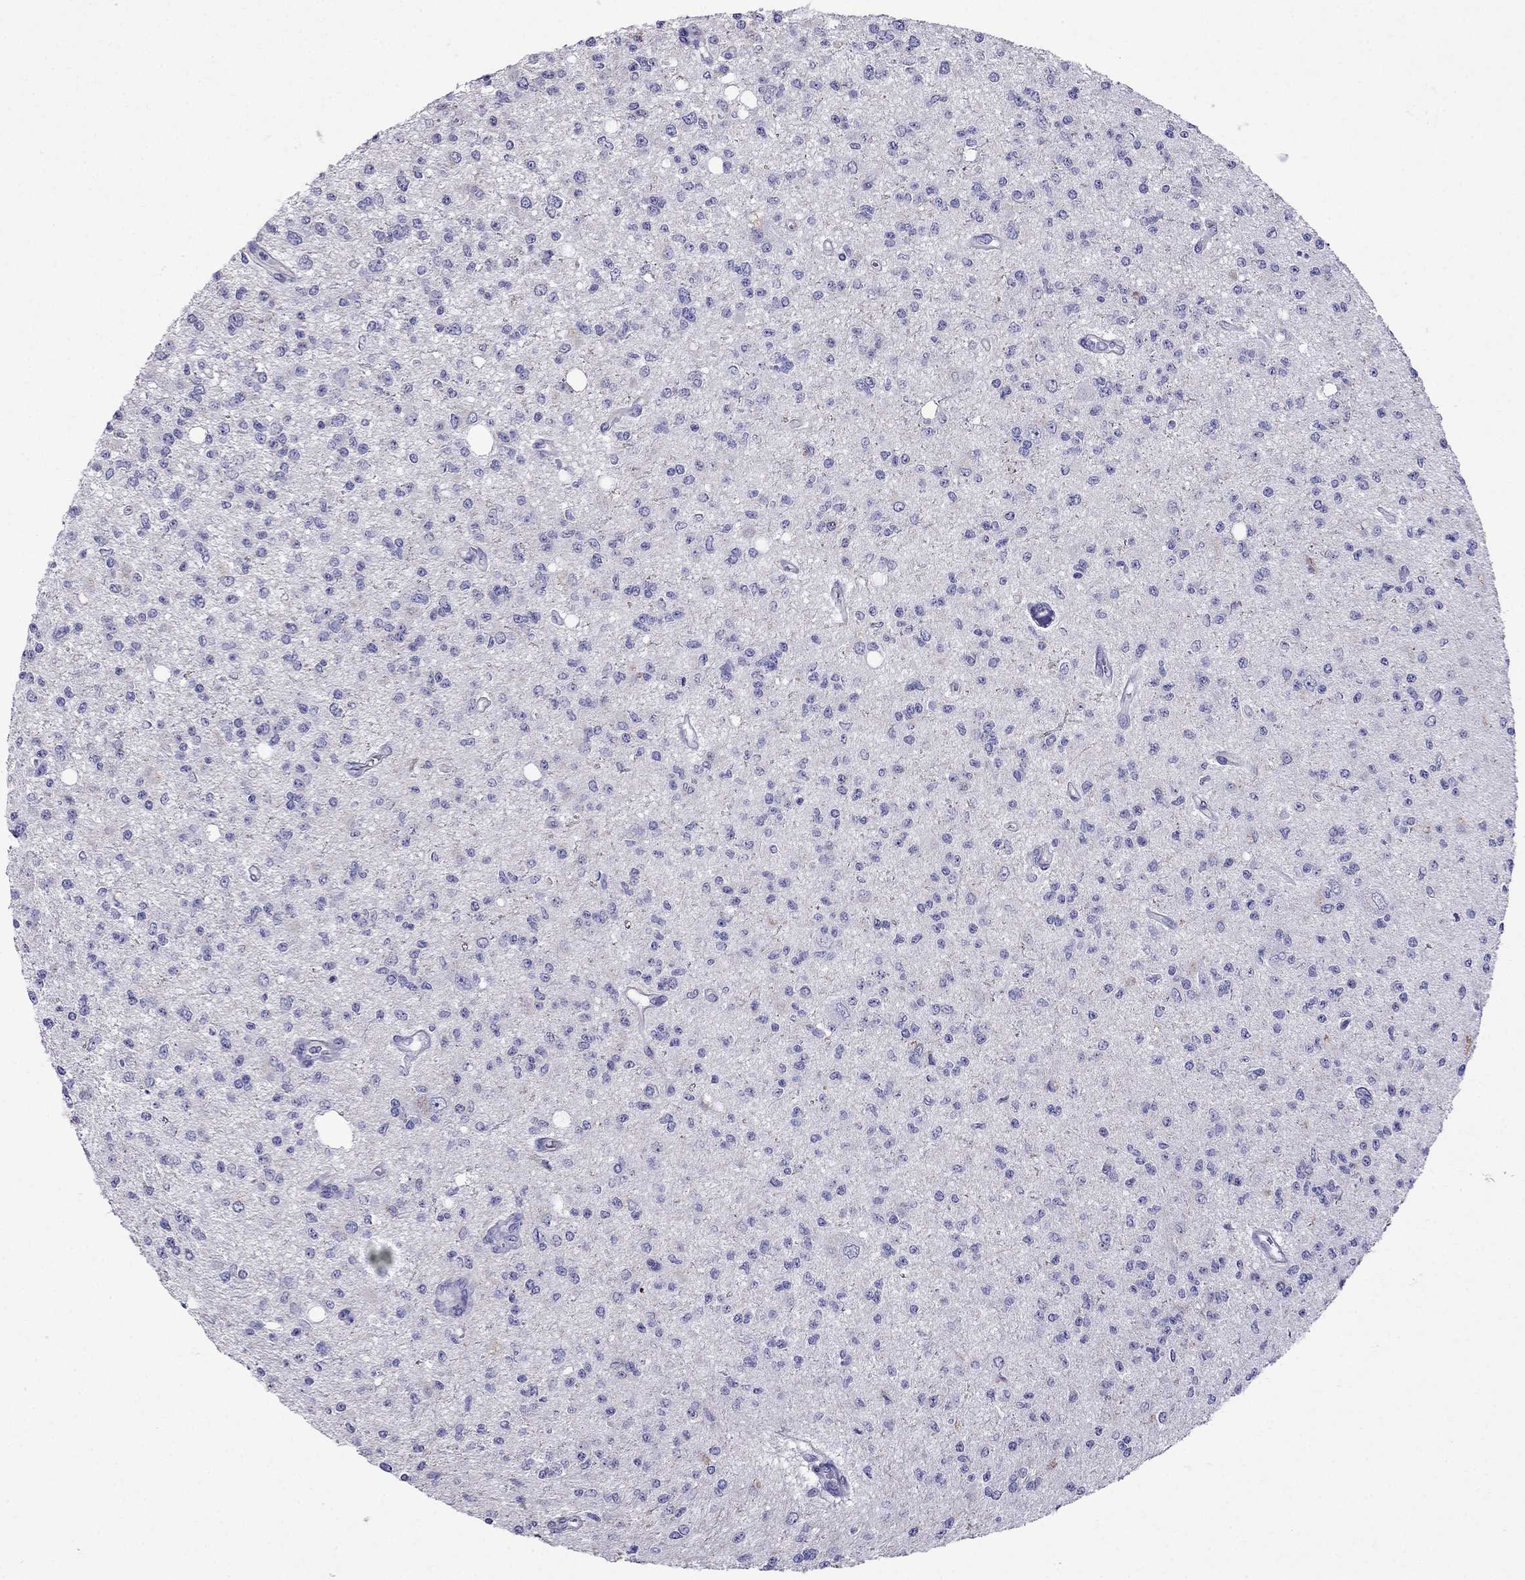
{"staining": {"intensity": "negative", "quantity": "none", "location": "none"}, "tissue": "glioma", "cell_type": "Tumor cells", "image_type": "cancer", "snomed": [{"axis": "morphology", "description": "Glioma, malignant, Low grade"}, {"axis": "topography", "description": "Brain"}], "caption": "Glioma was stained to show a protein in brown. There is no significant expression in tumor cells.", "gene": "TDRD1", "patient": {"sex": "male", "age": 67}}